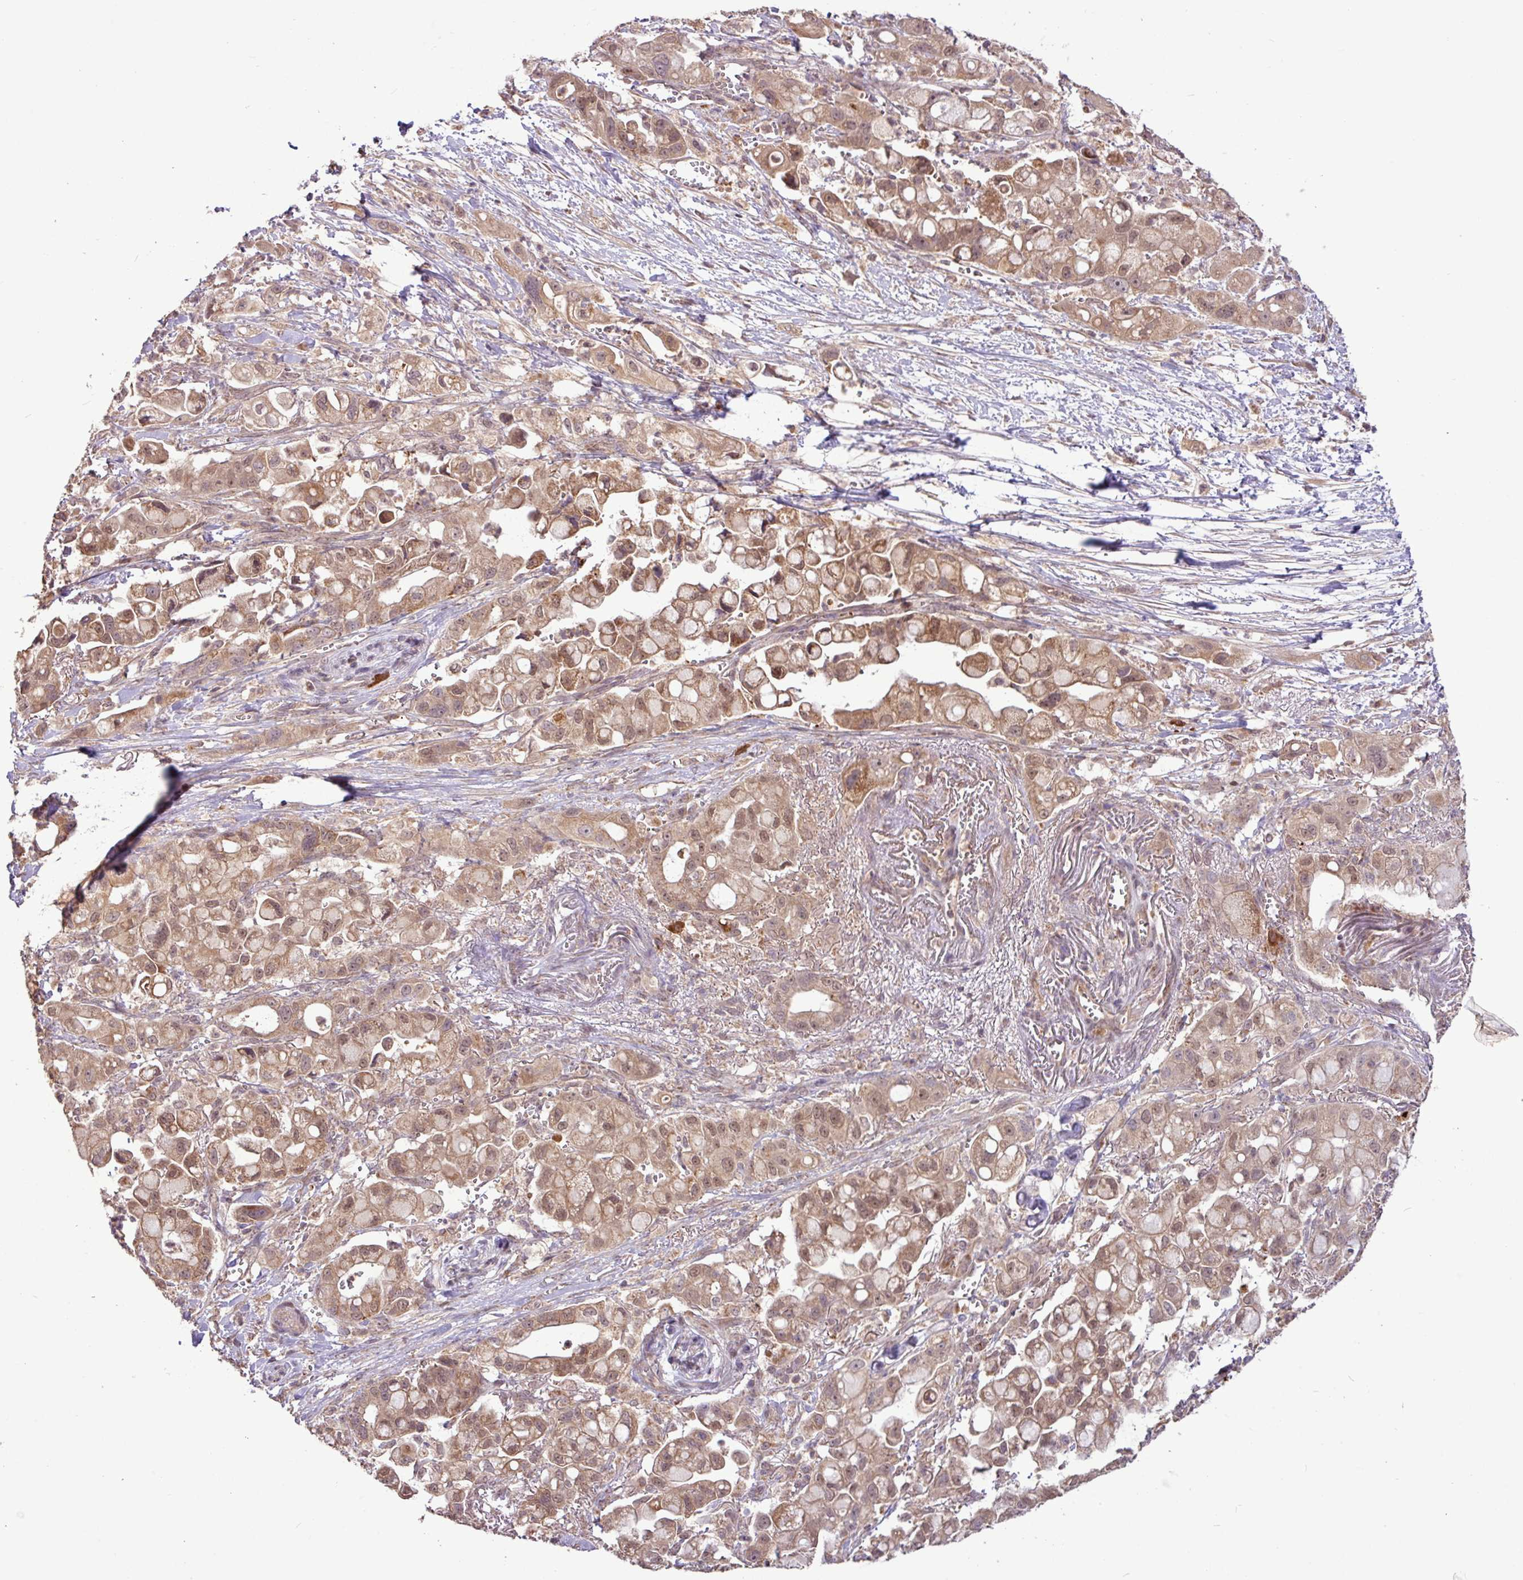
{"staining": {"intensity": "moderate", "quantity": ">75%", "location": "cytoplasmic/membranous,nuclear"}, "tissue": "pancreatic cancer", "cell_type": "Tumor cells", "image_type": "cancer", "snomed": [{"axis": "morphology", "description": "Adenocarcinoma, NOS"}, {"axis": "topography", "description": "Pancreas"}], "caption": "Immunohistochemical staining of human pancreatic adenocarcinoma displays medium levels of moderate cytoplasmic/membranous and nuclear protein expression in about >75% of tumor cells. Using DAB (brown) and hematoxylin (blue) stains, captured at high magnification using brightfield microscopy.", "gene": "YPEL3", "patient": {"sex": "male", "age": 68}}